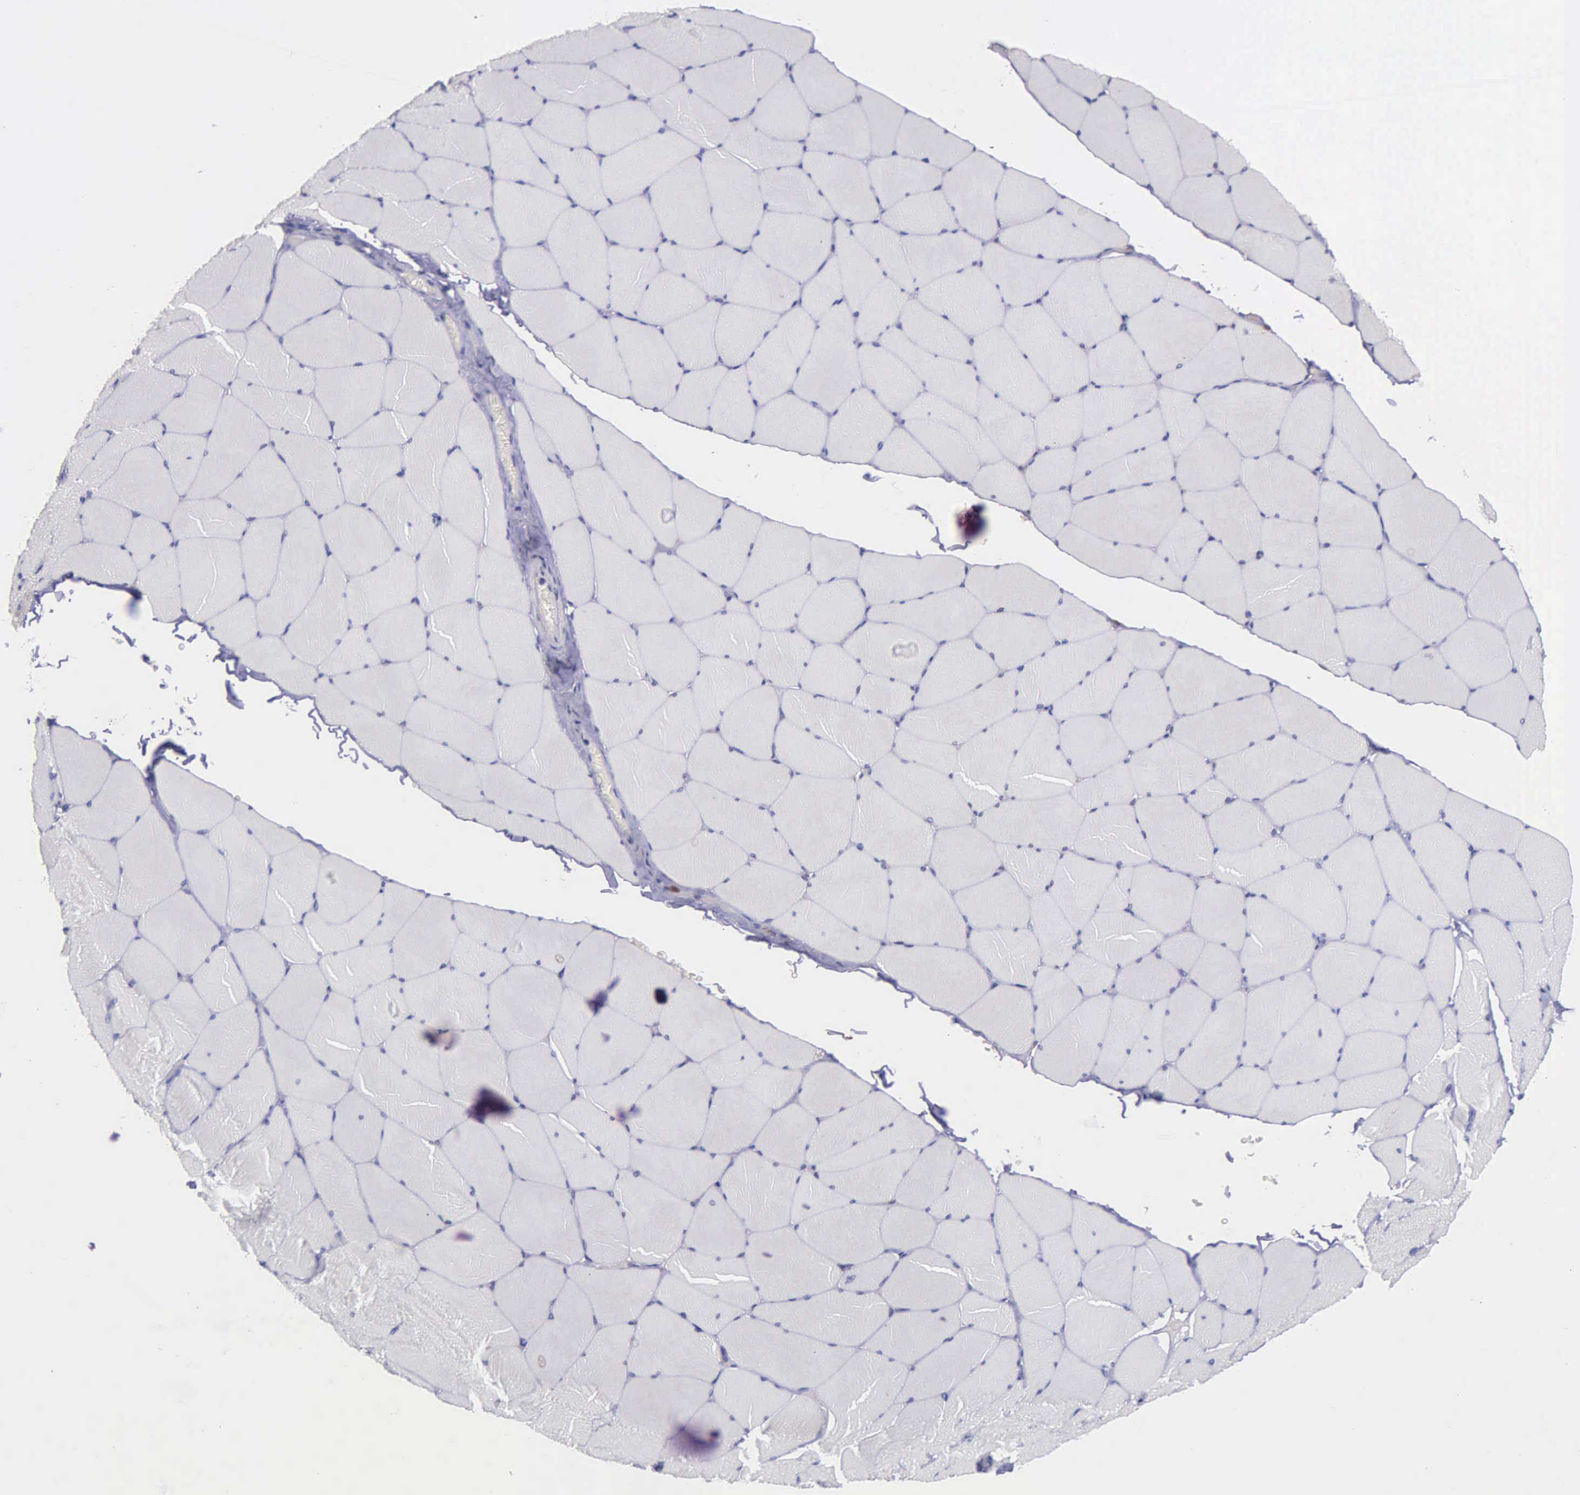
{"staining": {"intensity": "negative", "quantity": "none", "location": "none"}, "tissue": "skeletal muscle", "cell_type": "Myocytes", "image_type": "normal", "snomed": [{"axis": "morphology", "description": "Normal tissue, NOS"}, {"axis": "topography", "description": "Skeletal muscle"}, {"axis": "topography", "description": "Salivary gland"}], "caption": "Immunohistochemistry (IHC) image of normal human skeletal muscle stained for a protein (brown), which demonstrates no positivity in myocytes.", "gene": "ZC3H12B", "patient": {"sex": "male", "age": 62}}